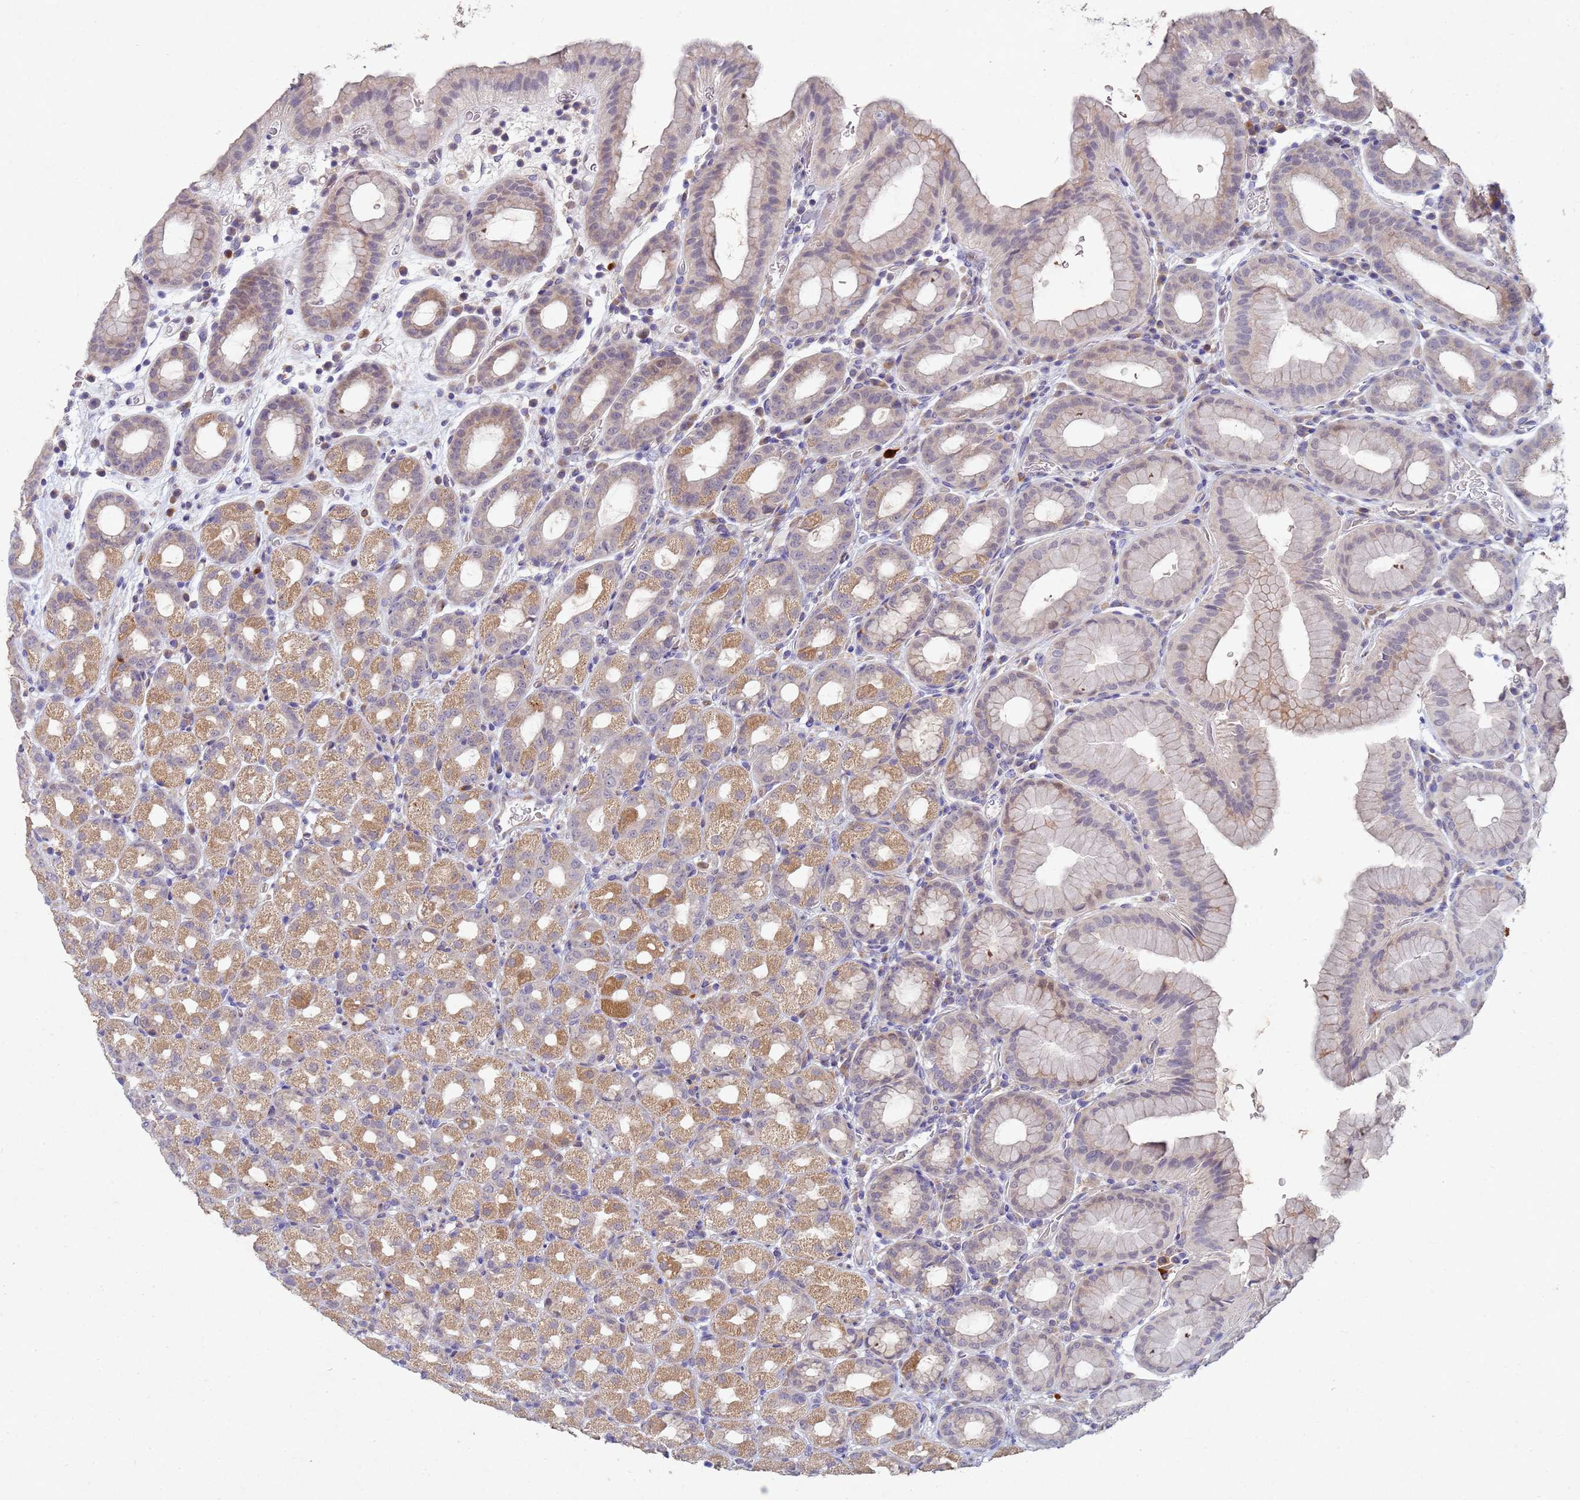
{"staining": {"intensity": "moderate", "quantity": "25%-75%", "location": "cytoplasmic/membranous"}, "tissue": "stomach", "cell_type": "Glandular cells", "image_type": "normal", "snomed": [{"axis": "morphology", "description": "Normal tissue, NOS"}, {"axis": "topography", "description": "Stomach, upper"}, {"axis": "topography", "description": "Stomach, lower"}, {"axis": "topography", "description": "Small intestine"}], "caption": "Protein analysis of unremarkable stomach shows moderate cytoplasmic/membranous positivity in approximately 25%-75% of glandular cells. Using DAB (brown) and hematoxylin (blue) stains, captured at high magnification using brightfield microscopy.", "gene": "TNPO2", "patient": {"sex": "male", "age": 68}}